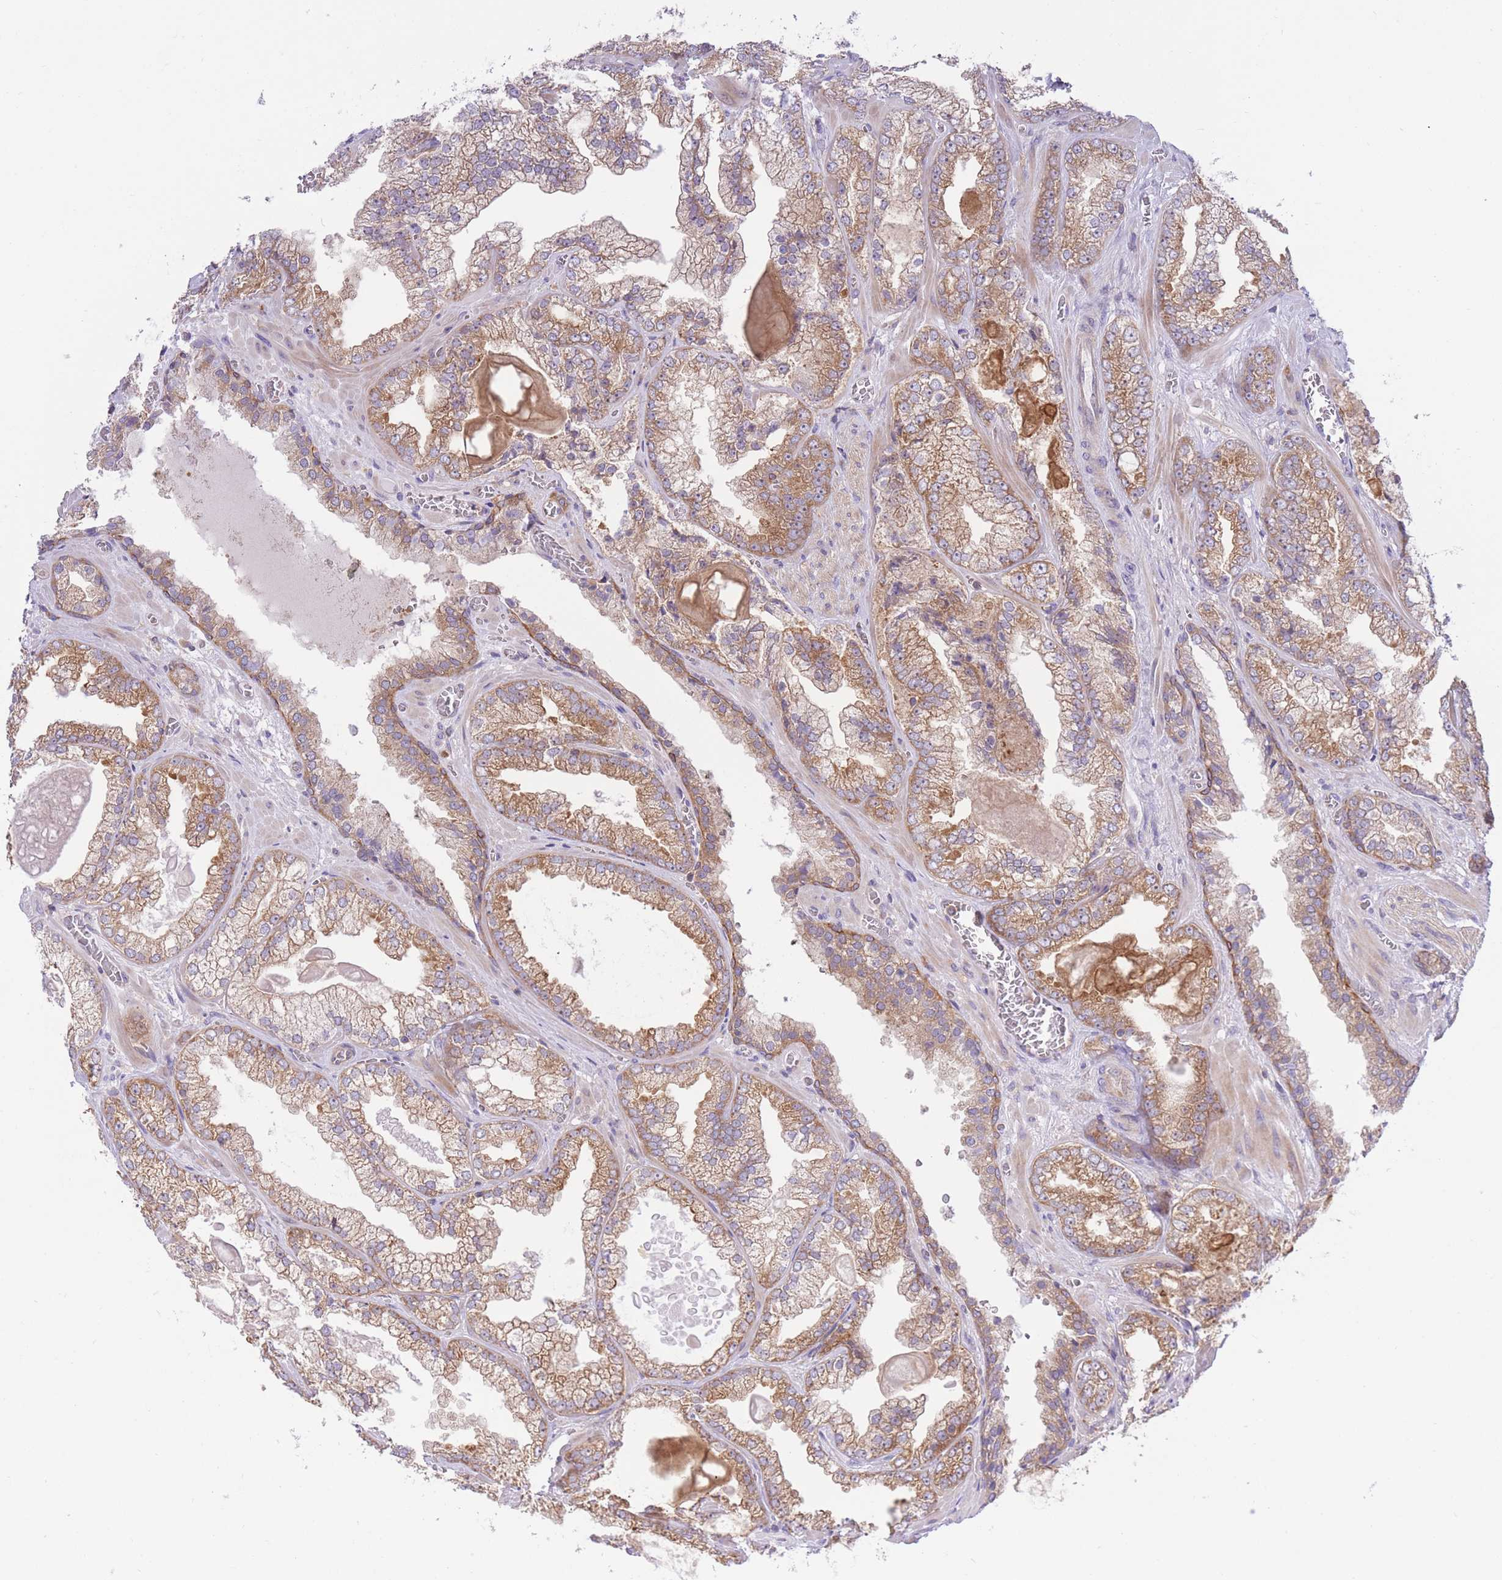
{"staining": {"intensity": "moderate", "quantity": ">75%", "location": "cytoplasmic/membranous"}, "tissue": "prostate cancer", "cell_type": "Tumor cells", "image_type": "cancer", "snomed": [{"axis": "morphology", "description": "Adenocarcinoma, Low grade"}, {"axis": "topography", "description": "Prostate"}], "caption": "Immunohistochemistry image of neoplastic tissue: prostate cancer stained using IHC displays medium levels of moderate protein expression localized specifically in the cytoplasmic/membranous of tumor cells, appearing as a cytoplasmic/membranous brown color.", "gene": "EIF2B2", "patient": {"sex": "male", "age": 57}}